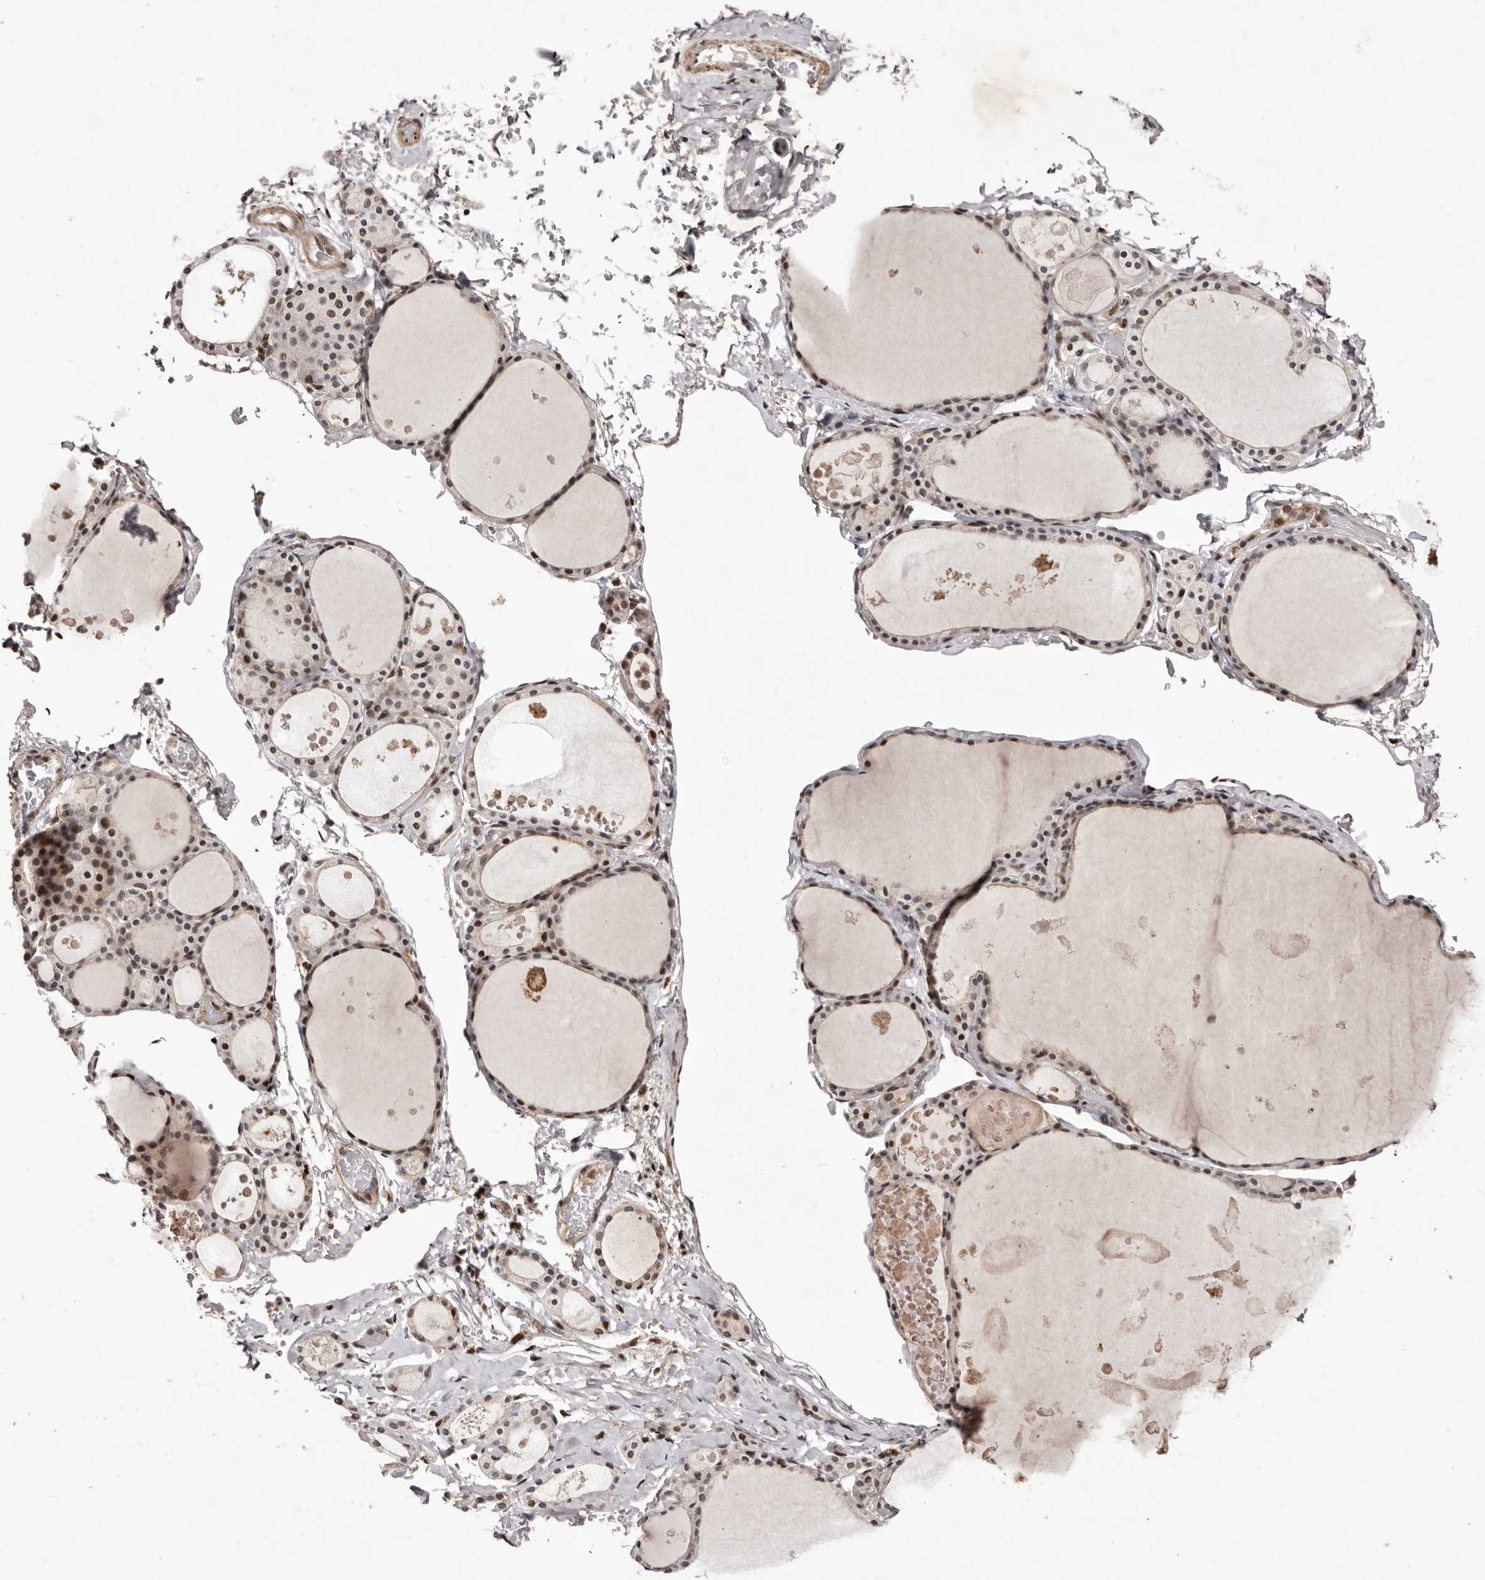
{"staining": {"intensity": "weak", "quantity": "25%-75%", "location": "cytoplasmic/membranous,nuclear"}, "tissue": "thyroid gland", "cell_type": "Glandular cells", "image_type": "normal", "snomed": [{"axis": "morphology", "description": "Normal tissue, NOS"}, {"axis": "topography", "description": "Thyroid gland"}], "caption": "Immunohistochemical staining of unremarkable human thyroid gland exhibits low levels of weak cytoplasmic/membranous,nuclear staining in about 25%-75% of glandular cells. (DAB (3,3'-diaminobenzidine) IHC, brown staining for protein, blue staining for nuclei).", "gene": "FBXO5", "patient": {"sex": "male", "age": 56}}